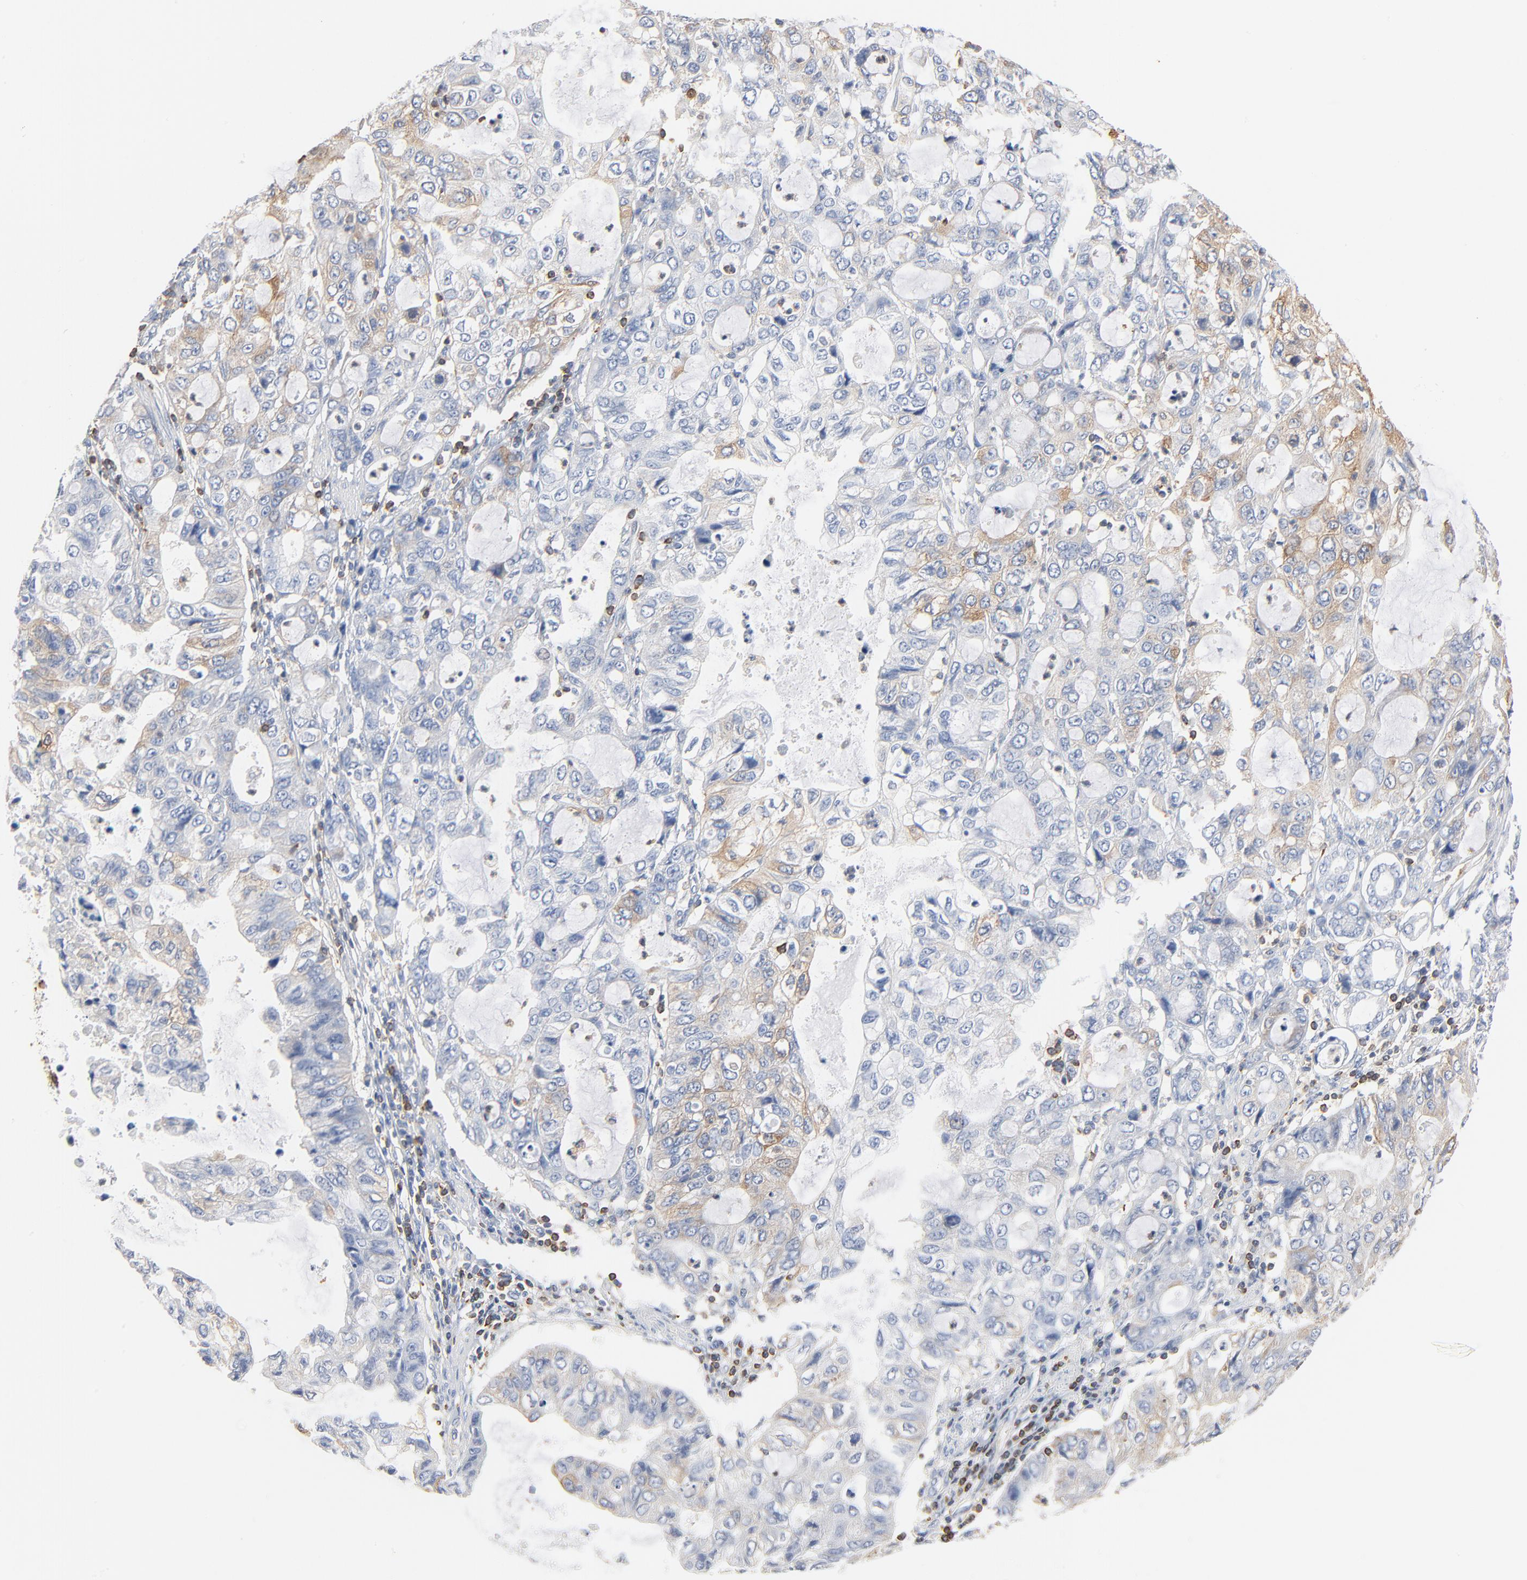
{"staining": {"intensity": "negative", "quantity": "none", "location": "none"}, "tissue": "stomach cancer", "cell_type": "Tumor cells", "image_type": "cancer", "snomed": [{"axis": "morphology", "description": "Adenocarcinoma, NOS"}, {"axis": "topography", "description": "Stomach, upper"}], "caption": "The immunohistochemistry (IHC) micrograph has no significant expression in tumor cells of adenocarcinoma (stomach) tissue. The staining is performed using DAB brown chromogen with nuclei counter-stained in using hematoxylin.", "gene": "SH3KBP1", "patient": {"sex": "female", "age": 52}}